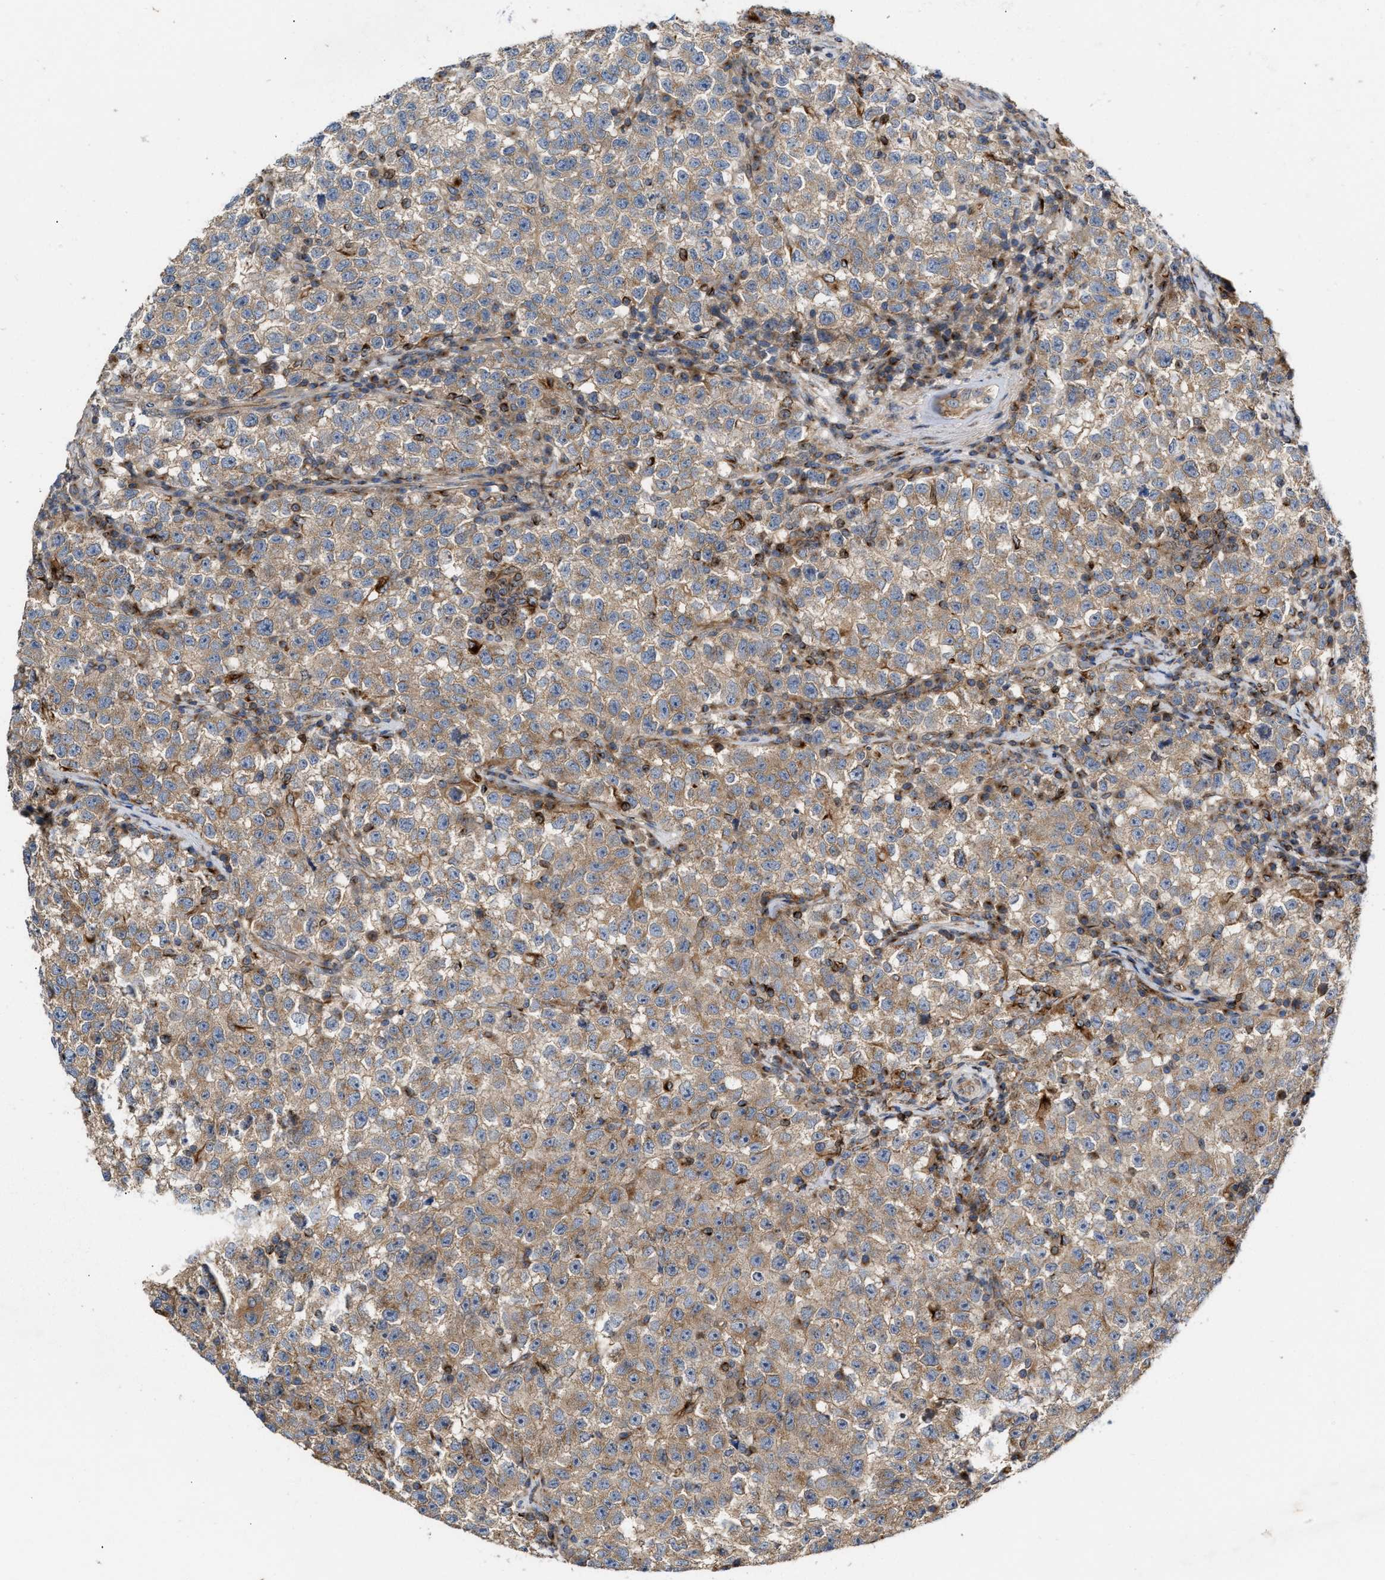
{"staining": {"intensity": "weak", "quantity": ">75%", "location": "cytoplasmic/membranous"}, "tissue": "testis cancer", "cell_type": "Tumor cells", "image_type": "cancer", "snomed": [{"axis": "morphology", "description": "Seminoma, NOS"}, {"axis": "topography", "description": "Testis"}], "caption": "Tumor cells demonstrate weak cytoplasmic/membranous staining in about >75% of cells in testis cancer.", "gene": "BBLN", "patient": {"sex": "male", "age": 22}}